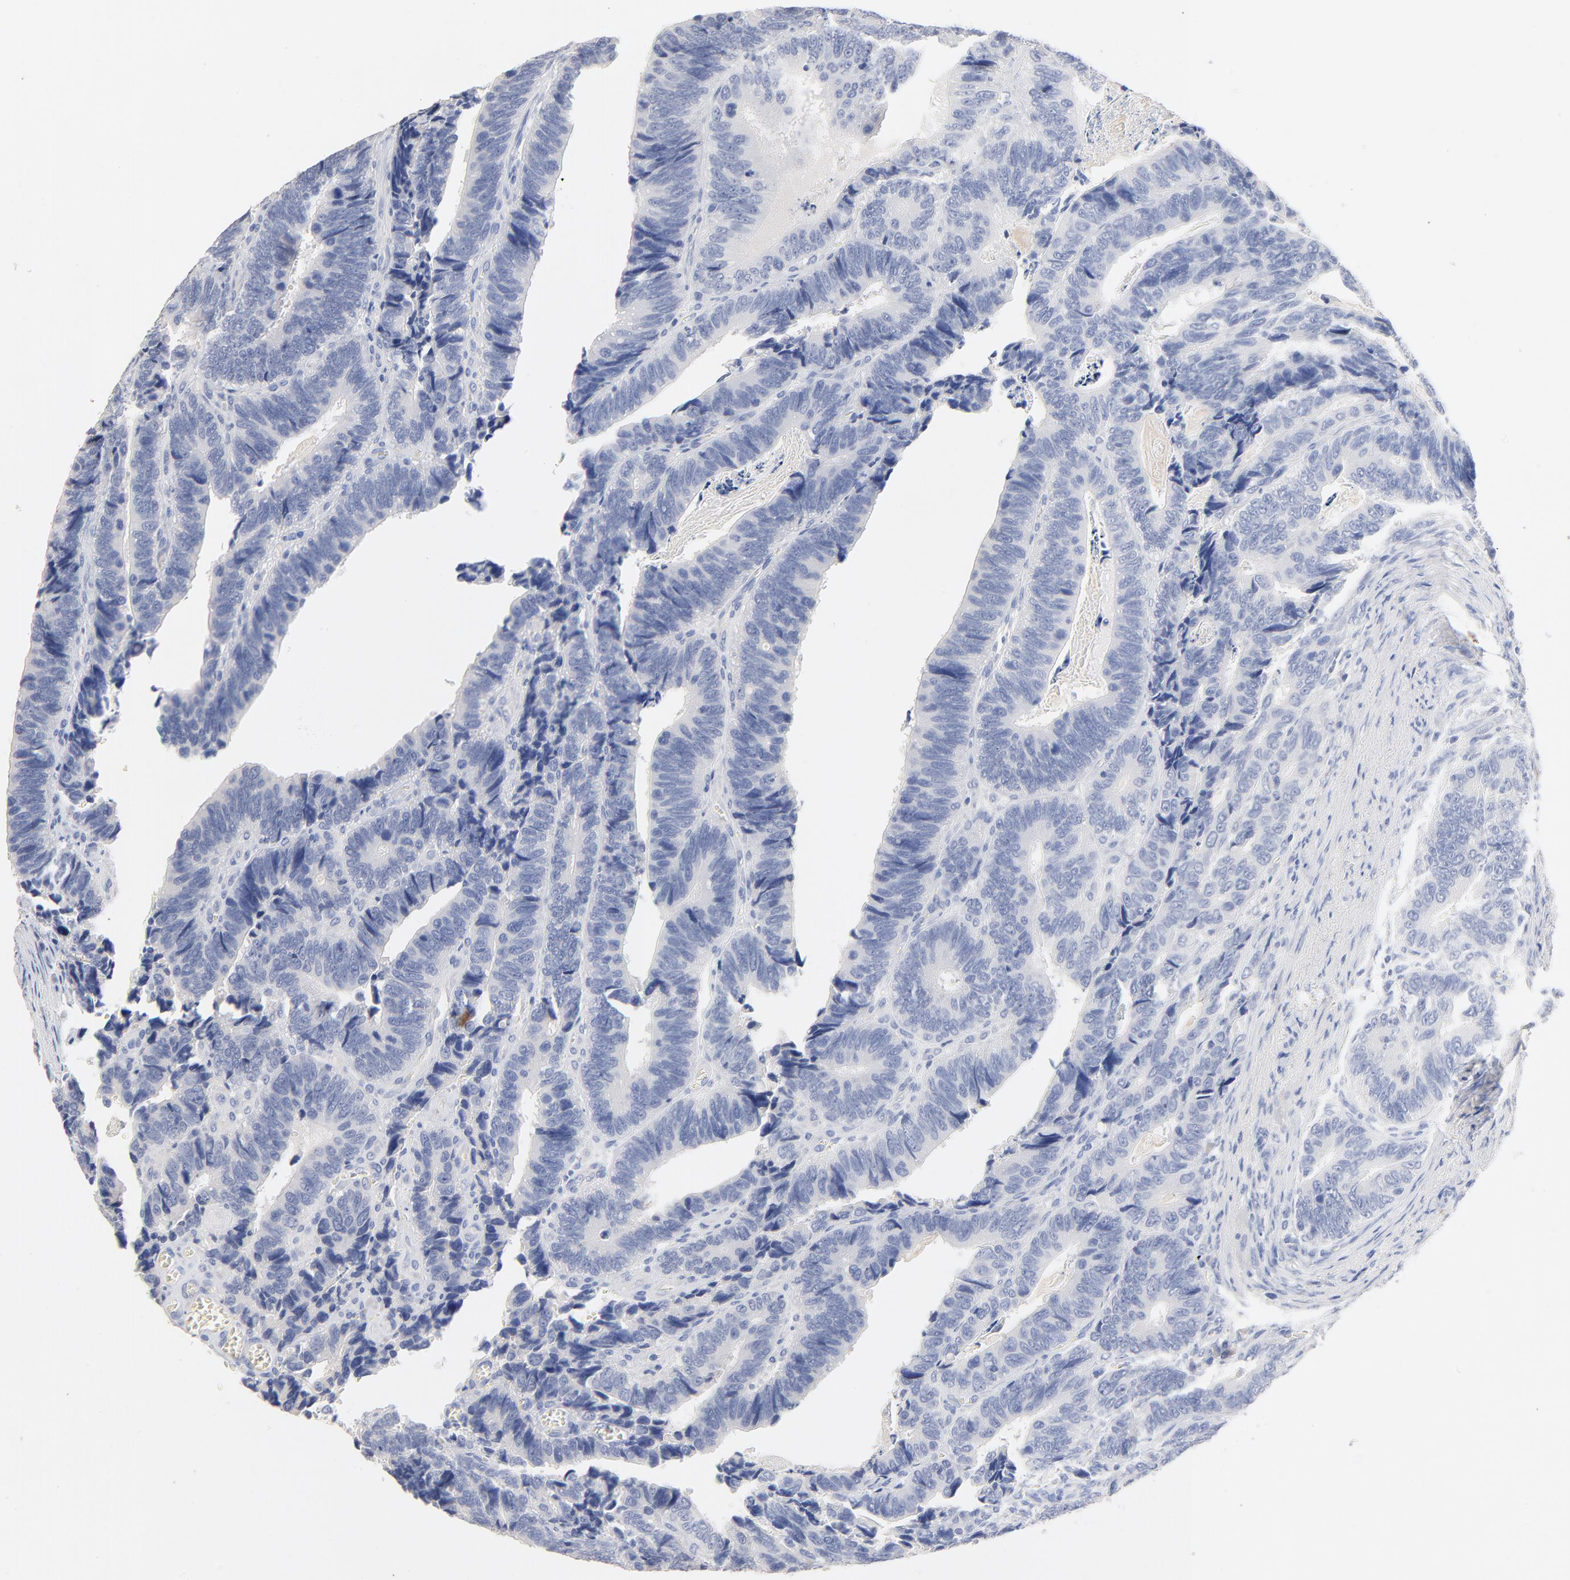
{"staining": {"intensity": "negative", "quantity": "none", "location": "none"}, "tissue": "colorectal cancer", "cell_type": "Tumor cells", "image_type": "cancer", "snomed": [{"axis": "morphology", "description": "Adenocarcinoma, NOS"}, {"axis": "topography", "description": "Colon"}], "caption": "A high-resolution photomicrograph shows immunohistochemistry staining of colorectal adenocarcinoma, which exhibits no significant expression in tumor cells.", "gene": "CPS1", "patient": {"sex": "male", "age": 72}}